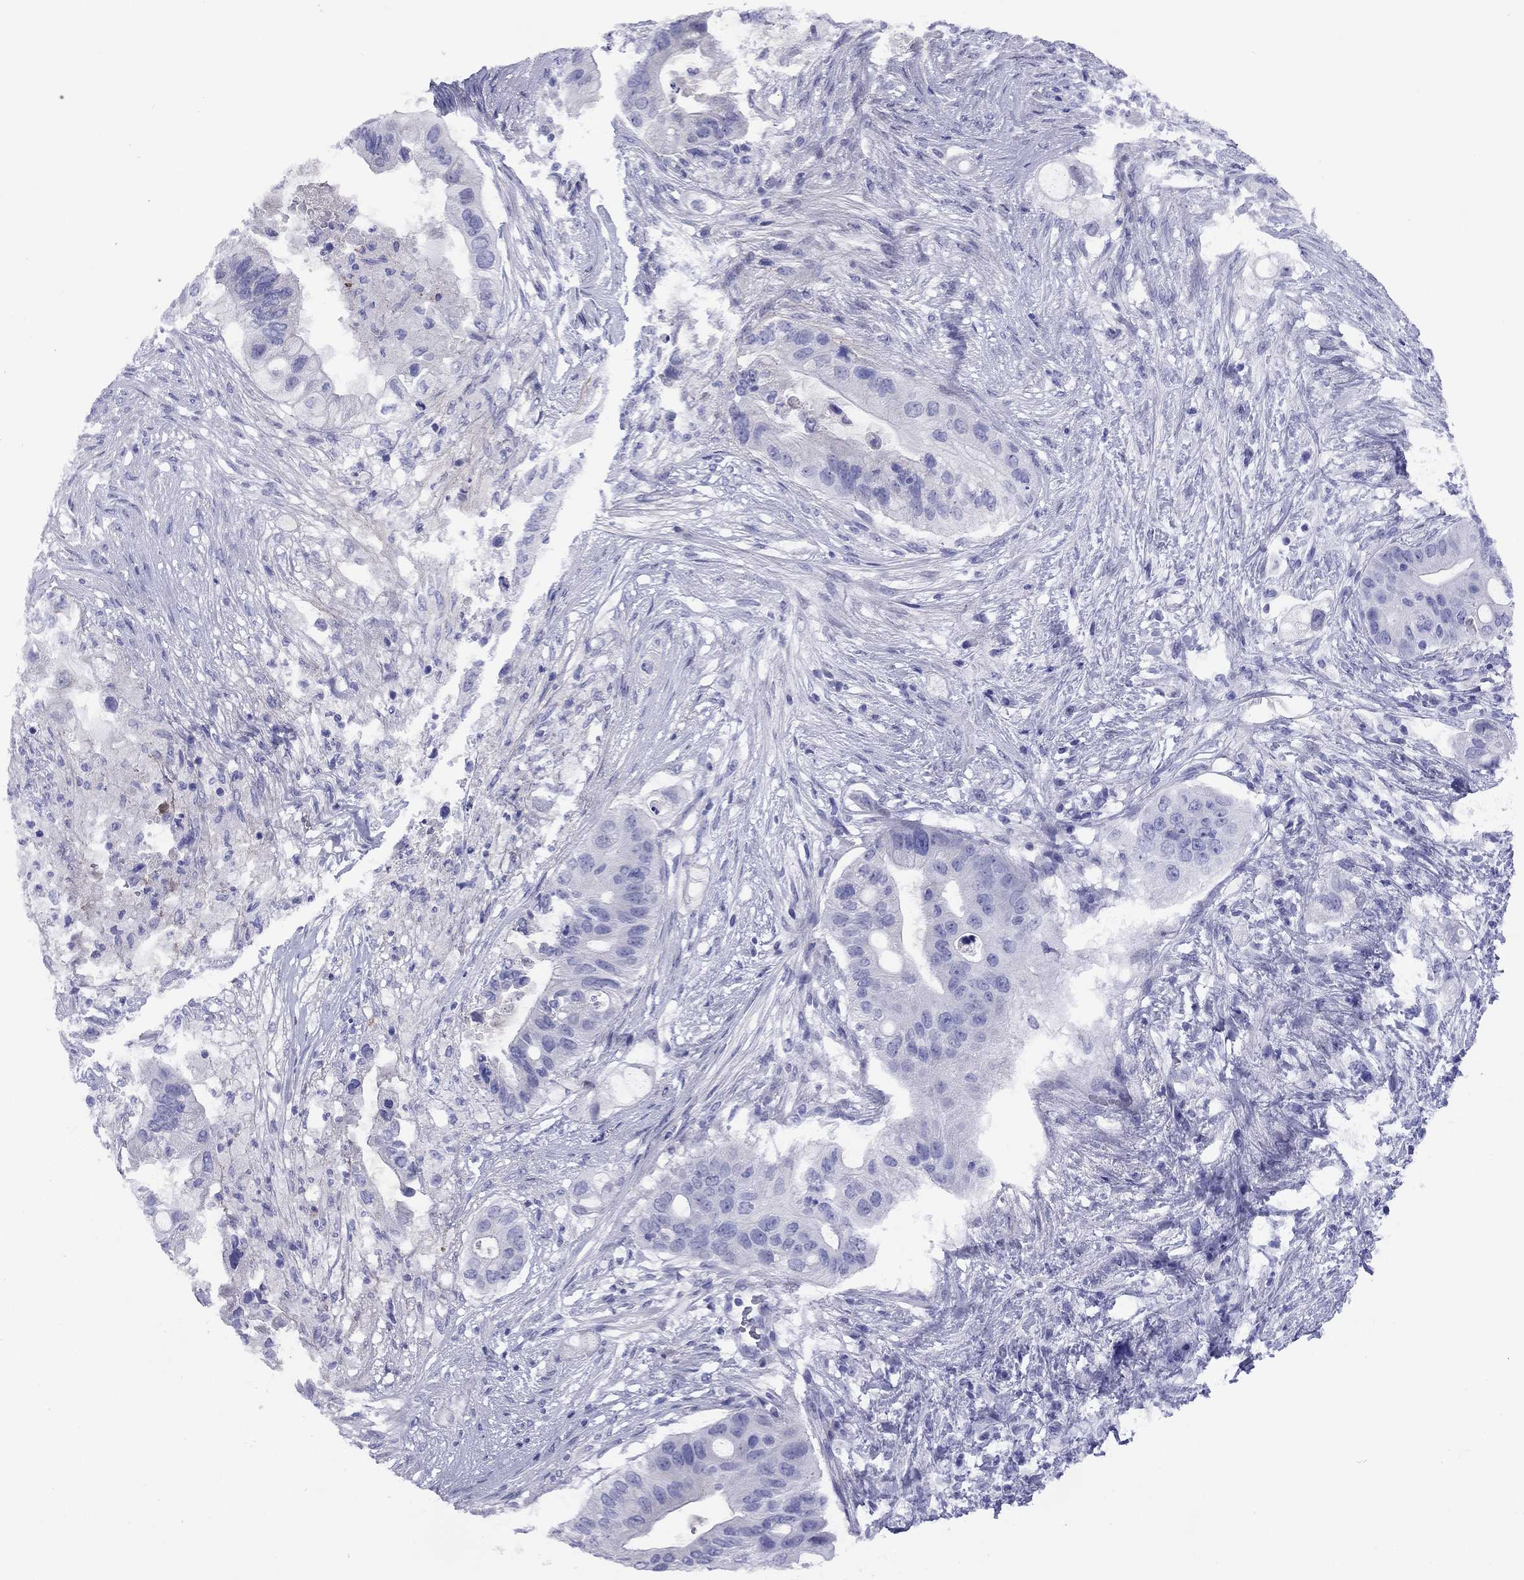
{"staining": {"intensity": "negative", "quantity": "none", "location": "none"}, "tissue": "pancreatic cancer", "cell_type": "Tumor cells", "image_type": "cancer", "snomed": [{"axis": "morphology", "description": "Adenocarcinoma, NOS"}, {"axis": "topography", "description": "Pancreas"}], "caption": "Tumor cells show no significant protein staining in pancreatic cancer (adenocarcinoma).", "gene": "CMYA5", "patient": {"sex": "female", "age": 72}}